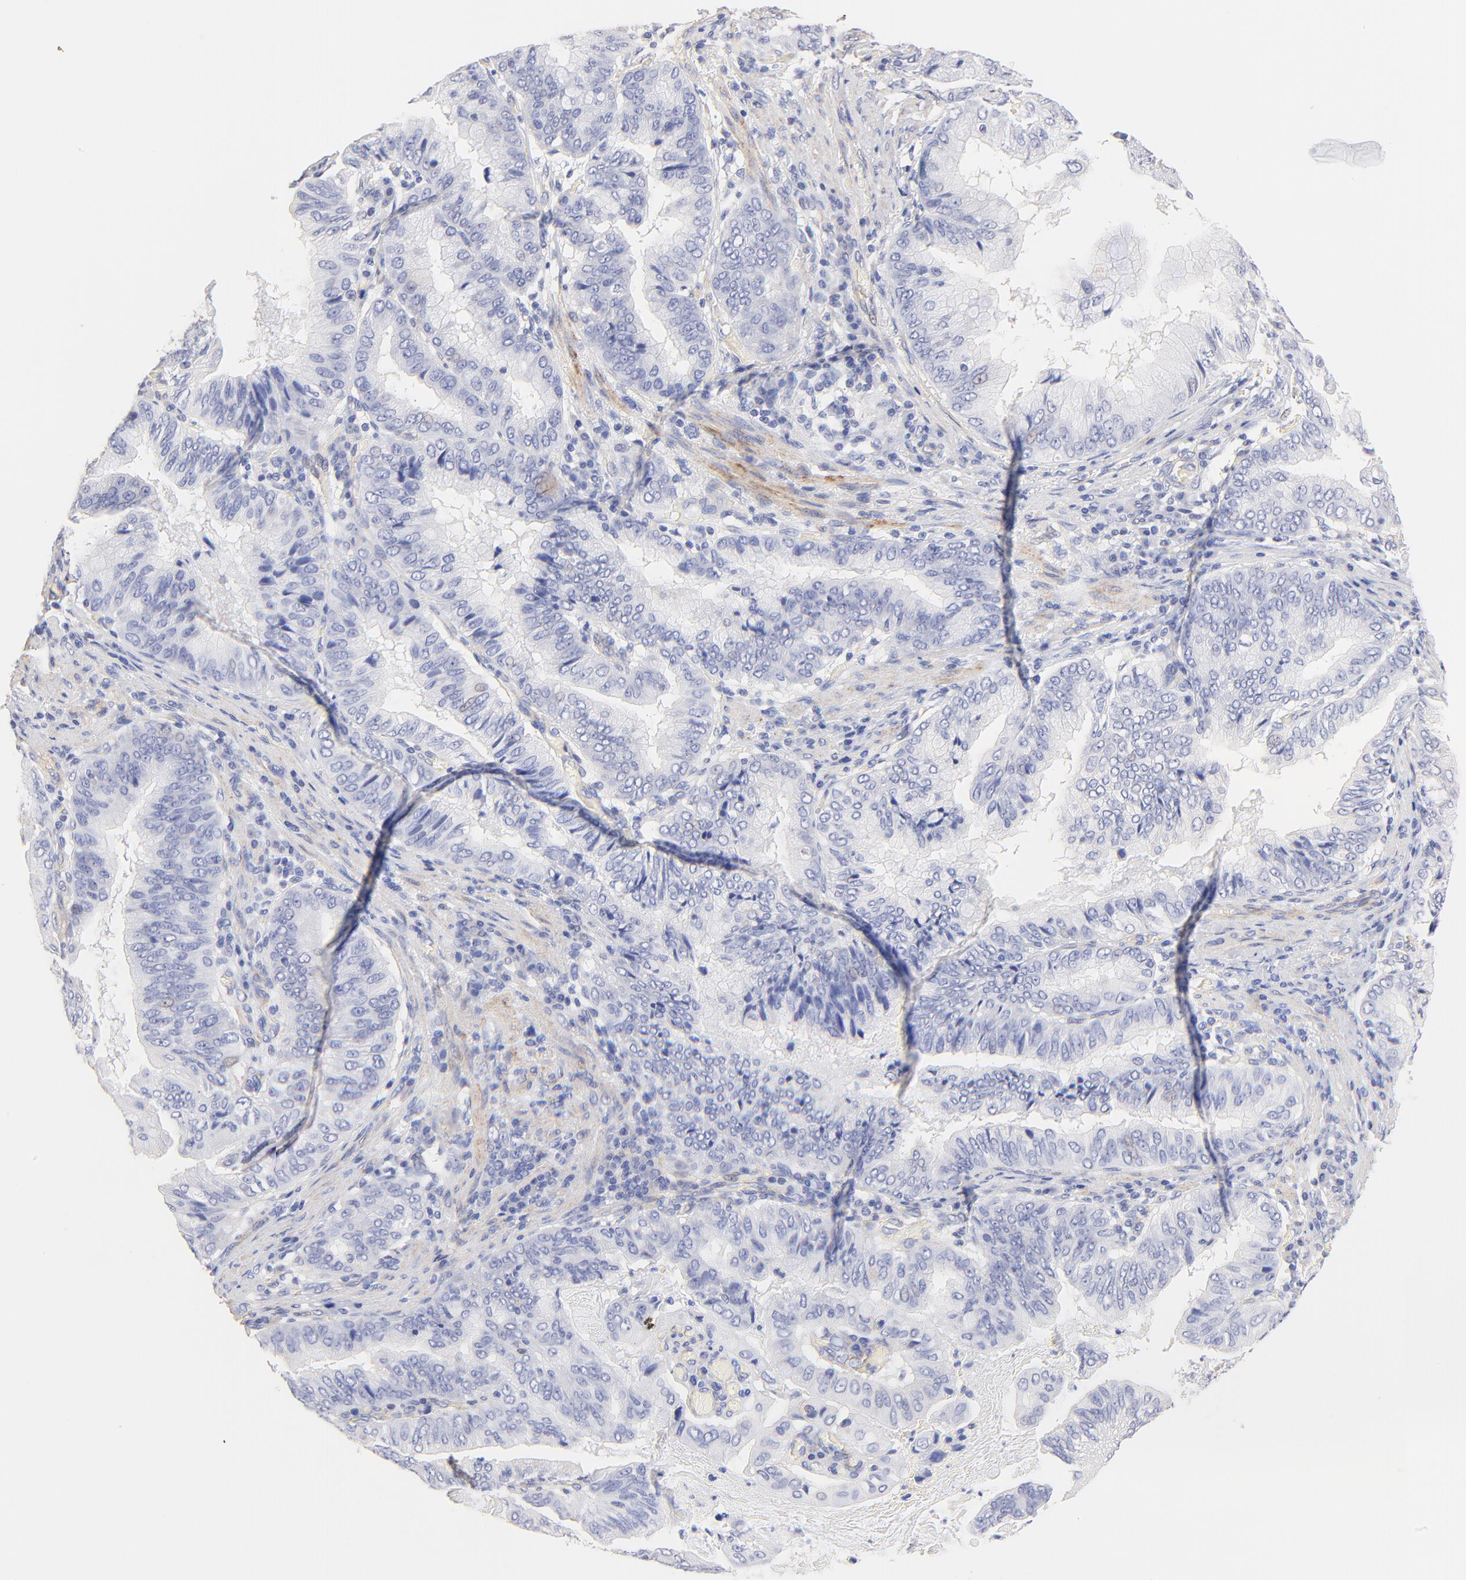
{"staining": {"intensity": "negative", "quantity": "none", "location": "none"}, "tissue": "stomach cancer", "cell_type": "Tumor cells", "image_type": "cancer", "snomed": [{"axis": "morphology", "description": "Adenocarcinoma, NOS"}, {"axis": "topography", "description": "Stomach, upper"}], "caption": "Tumor cells show no significant expression in adenocarcinoma (stomach).", "gene": "ACTRT1", "patient": {"sex": "male", "age": 80}}